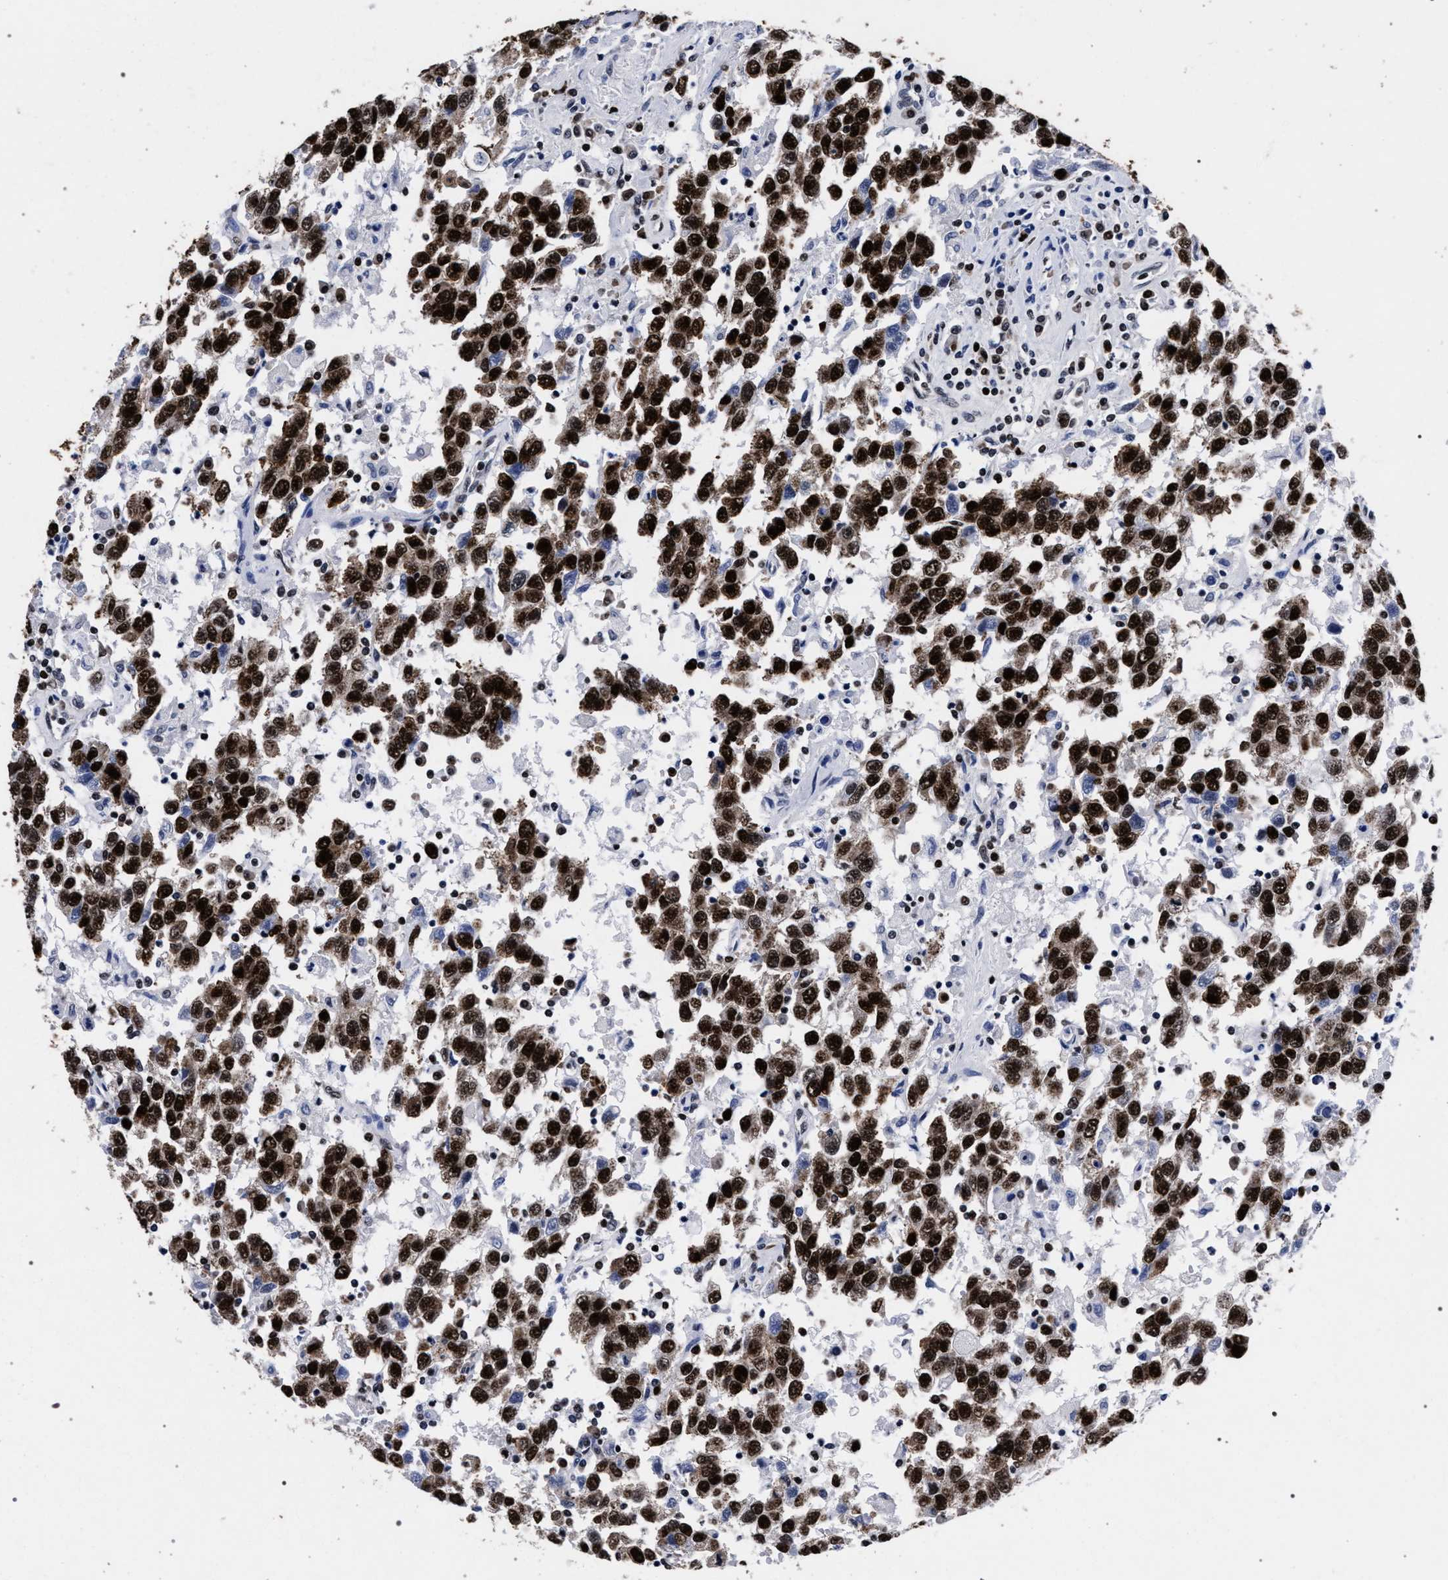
{"staining": {"intensity": "strong", "quantity": ">75%", "location": "cytoplasmic/membranous,nuclear"}, "tissue": "testis cancer", "cell_type": "Tumor cells", "image_type": "cancer", "snomed": [{"axis": "morphology", "description": "Seminoma, NOS"}, {"axis": "topography", "description": "Testis"}], "caption": "Immunohistochemistry of human testis cancer shows high levels of strong cytoplasmic/membranous and nuclear positivity in about >75% of tumor cells.", "gene": "HNRNPA1", "patient": {"sex": "male", "age": 41}}